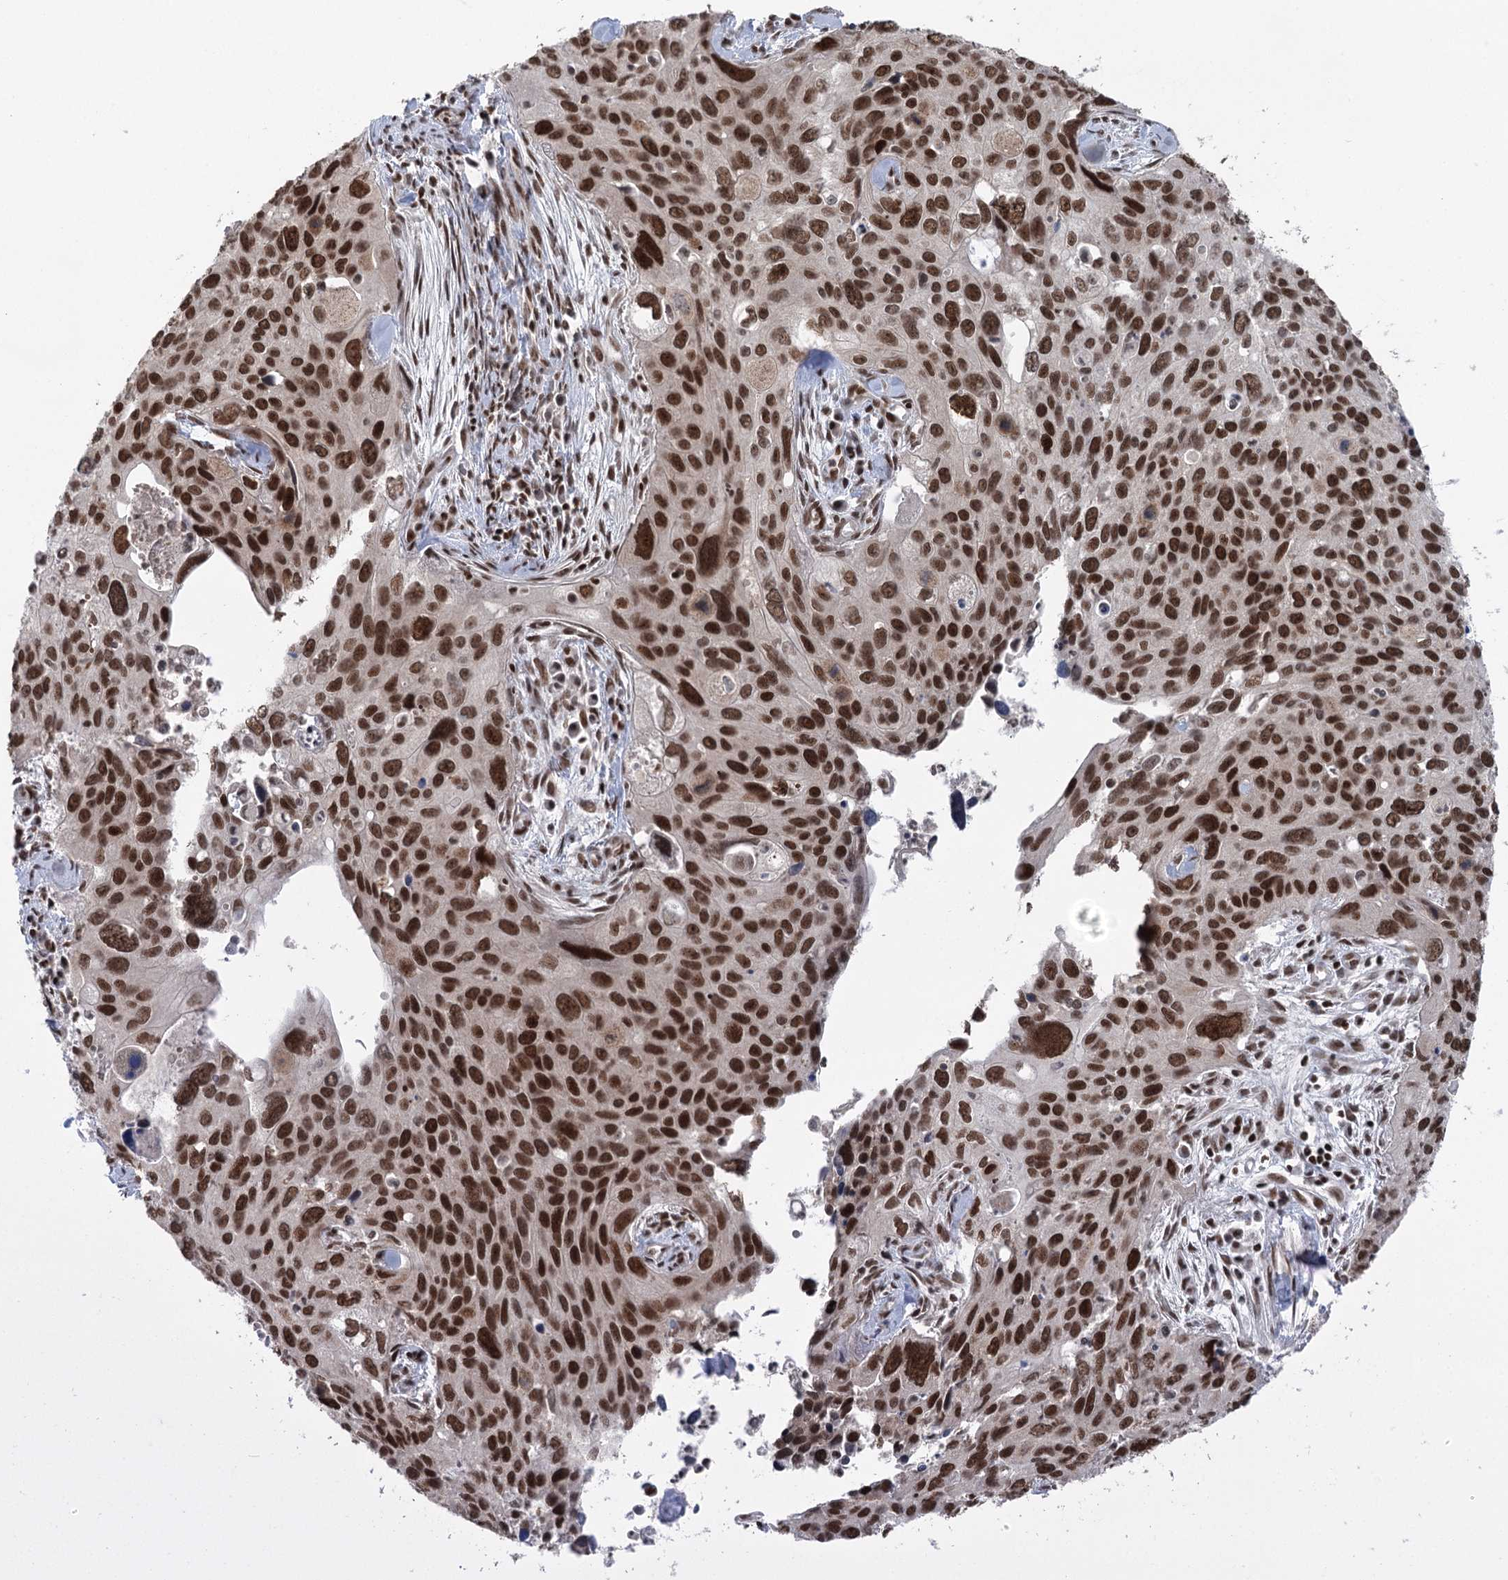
{"staining": {"intensity": "strong", "quantity": ">75%", "location": "nuclear"}, "tissue": "cervical cancer", "cell_type": "Tumor cells", "image_type": "cancer", "snomed": [{"axis": "morphology", "description": "Squamous cell carcinoma, NOS"}, {"axis": "topography", "description": "Cervix"}], "caption": "Tumor cells display high levels of strong nuclear staining in approximately >75% of cells in human cervical cancer (squamous cell carcinoma).", "gene": "CGGBP1", "patient": {"sex": "female", "age": 55}}